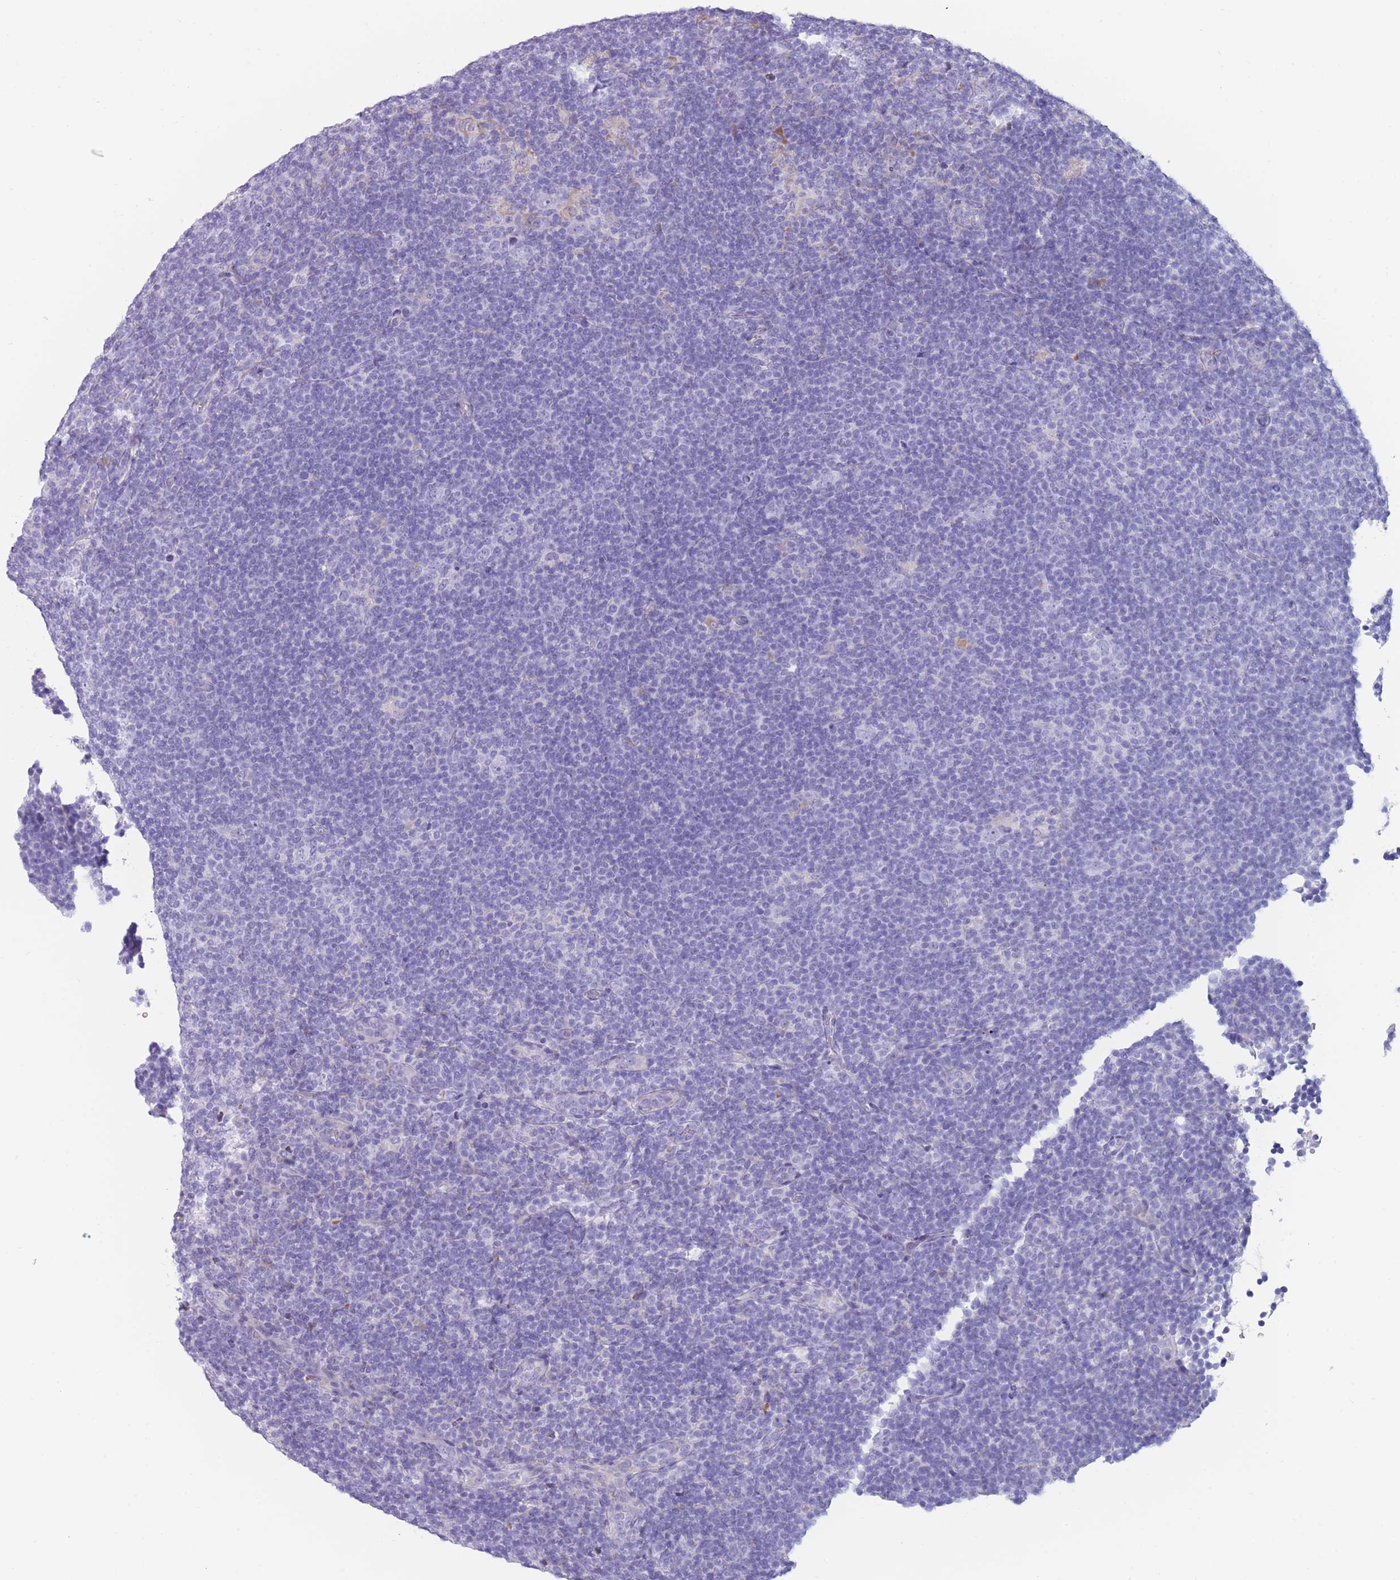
{"staining": {"intensity": "negative", "quantity": "none", "location": "none"}, "tissue": "lymphoma", "cell_type": "Tumor cells", "image_type": "cancer", "snomed": [{"axis": "morphology", "description": "Hodgkin's disease, NOS"}, {"axis": "topography", "description": "Lymph node"}], "caption": "Tumor cells are negative for brown protein staining in lymphoma. The staining is performed using DAB brown chromogen with nuclei counter-stained in using hematoxylin.", "gene": "COL27A1", "patient": {"sex": "female", "age": 57}}